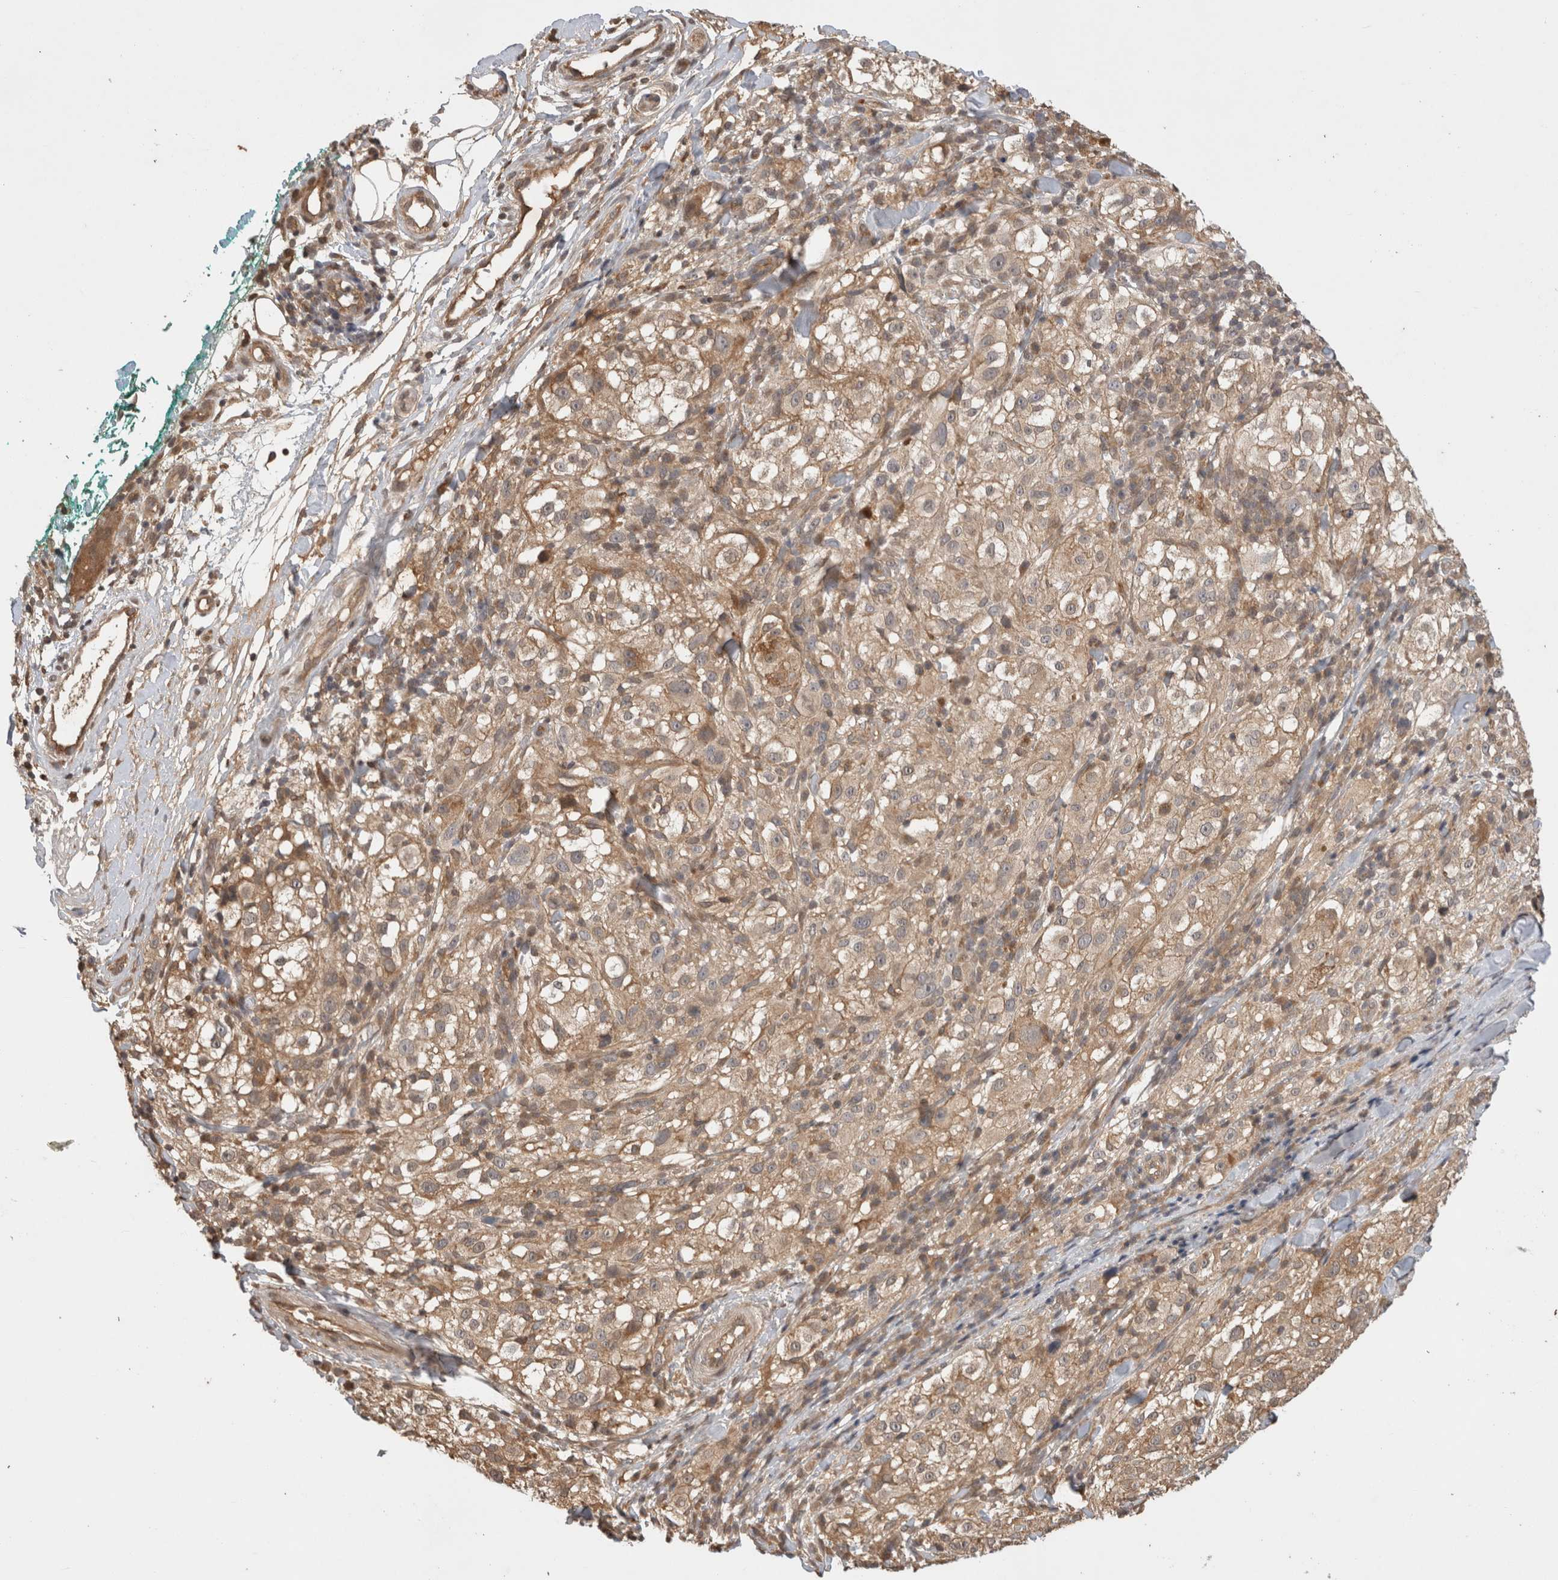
{"staining": {"intensity": "weak", "quantity": ">75%", "location": "cytoplasmic/membranous"}, "tissue": "melanoma", "cell_type": "Tumor cells", "image_type": "cancer", "snomed": [{"axis": "morphology", "description": "Necrosis, NOS"}, {"axis": "morphology", "description": "Malignant melanoma, NOS"}, {"axis": "topography", "description": "Skin"}], "caption": "A photomicrograph showing weak cytoplasmic/membranous positivity in approximately >75% of tumor cells in melanoma, as visualized by brown immunohistochemical staining.", "gene": "PRMT3", "patient": {"sex": "female", "age": 87}}